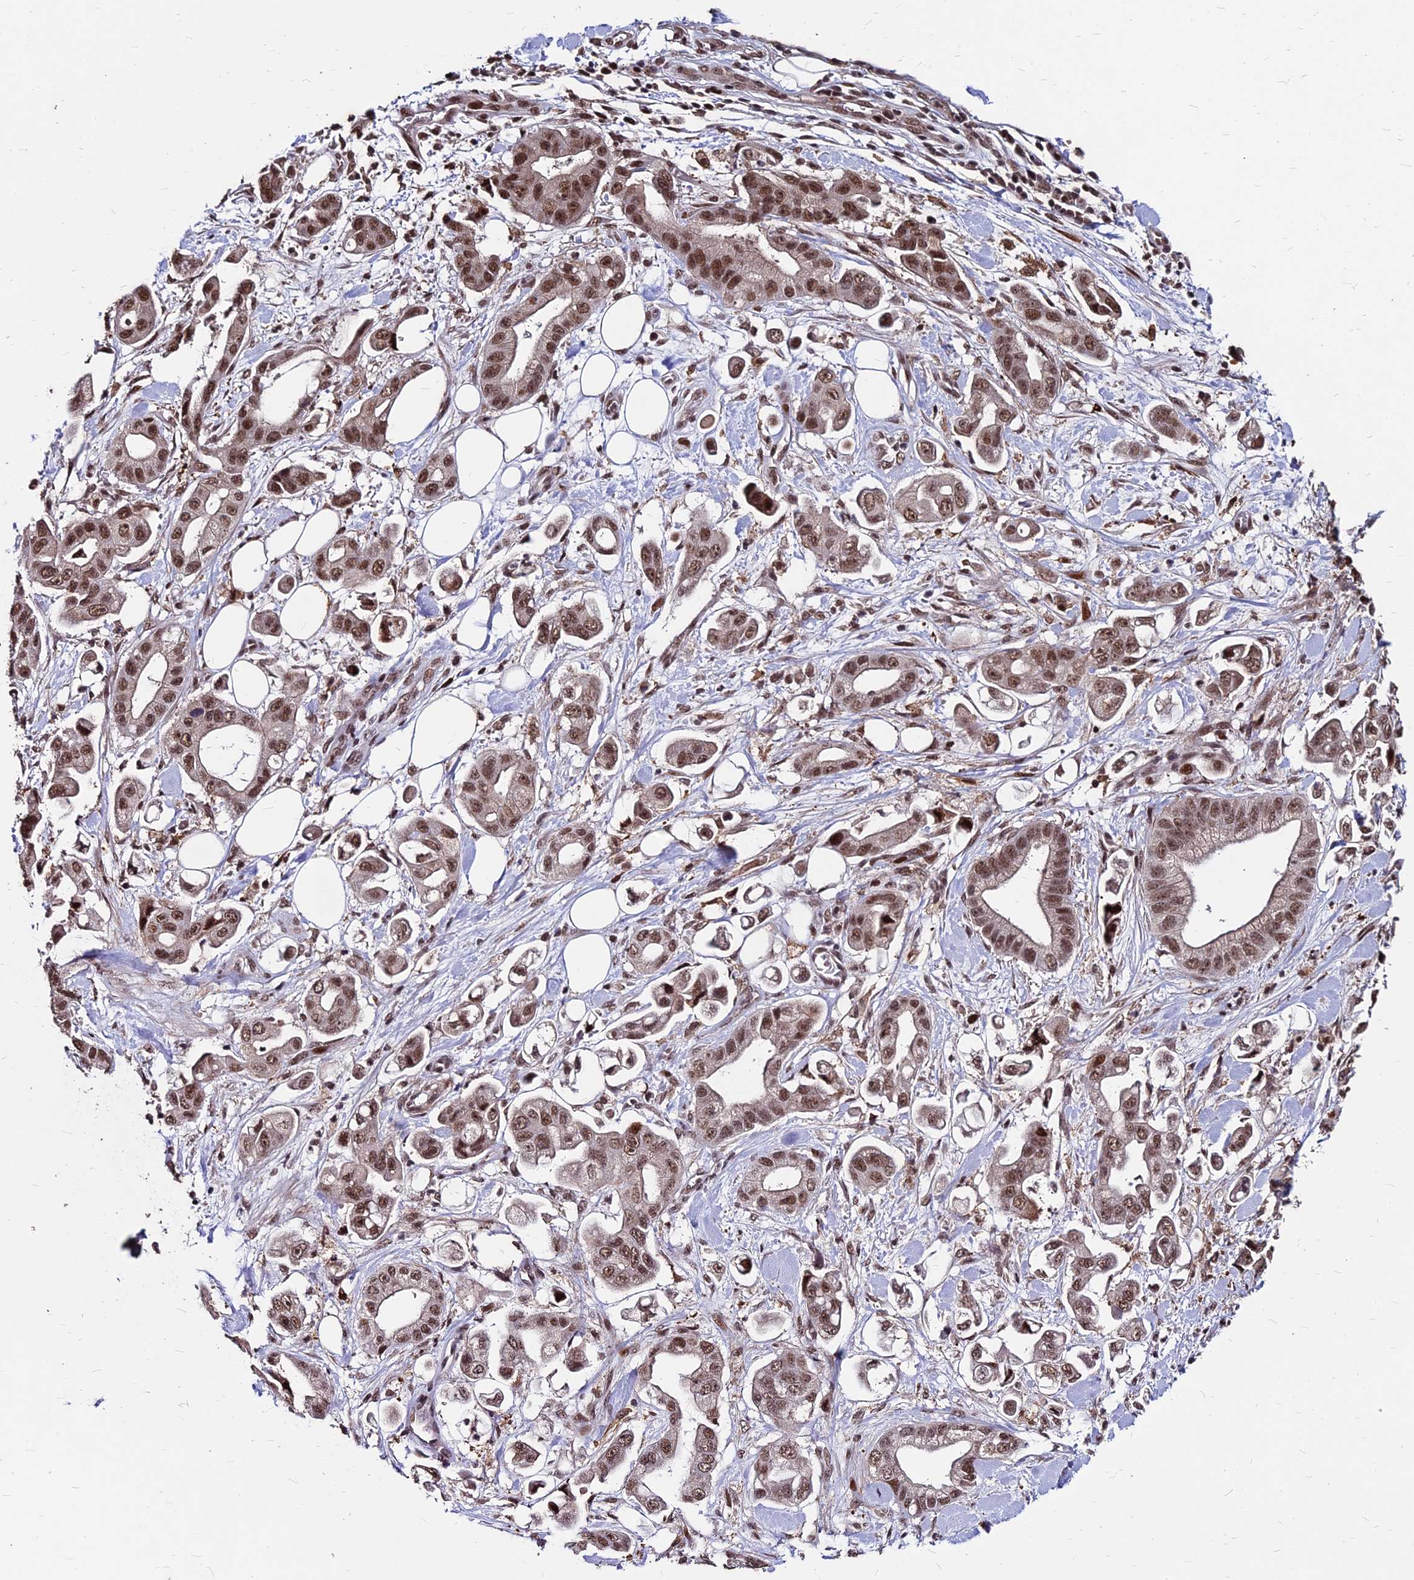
{"staining": {"intensity": "moderate", "quantity": ">75%", "location": "nuclear"}, "tissue": "stomach cancer", "cell_type": "Tumor cells", "image_type": "cancer", "snomed": [{"axis": "morphology", "description": "Adenocarcinoma, NOS"}, {"axis": "topography", "description": "Stomach"}], "caption": "Immunohistochemistry (IHC) staining of stomach cancer, which reveals medium levels of moderate nuclear staining in about >75% of tumor cells indicating moderate nuclear protein positivity. The staining was performed using DAB (brown) for protein detection and nuclei were counterstained in hematoxylin (blue).", "gene": "ZBED4", "patient": {"sex": "male", "age": 62}}